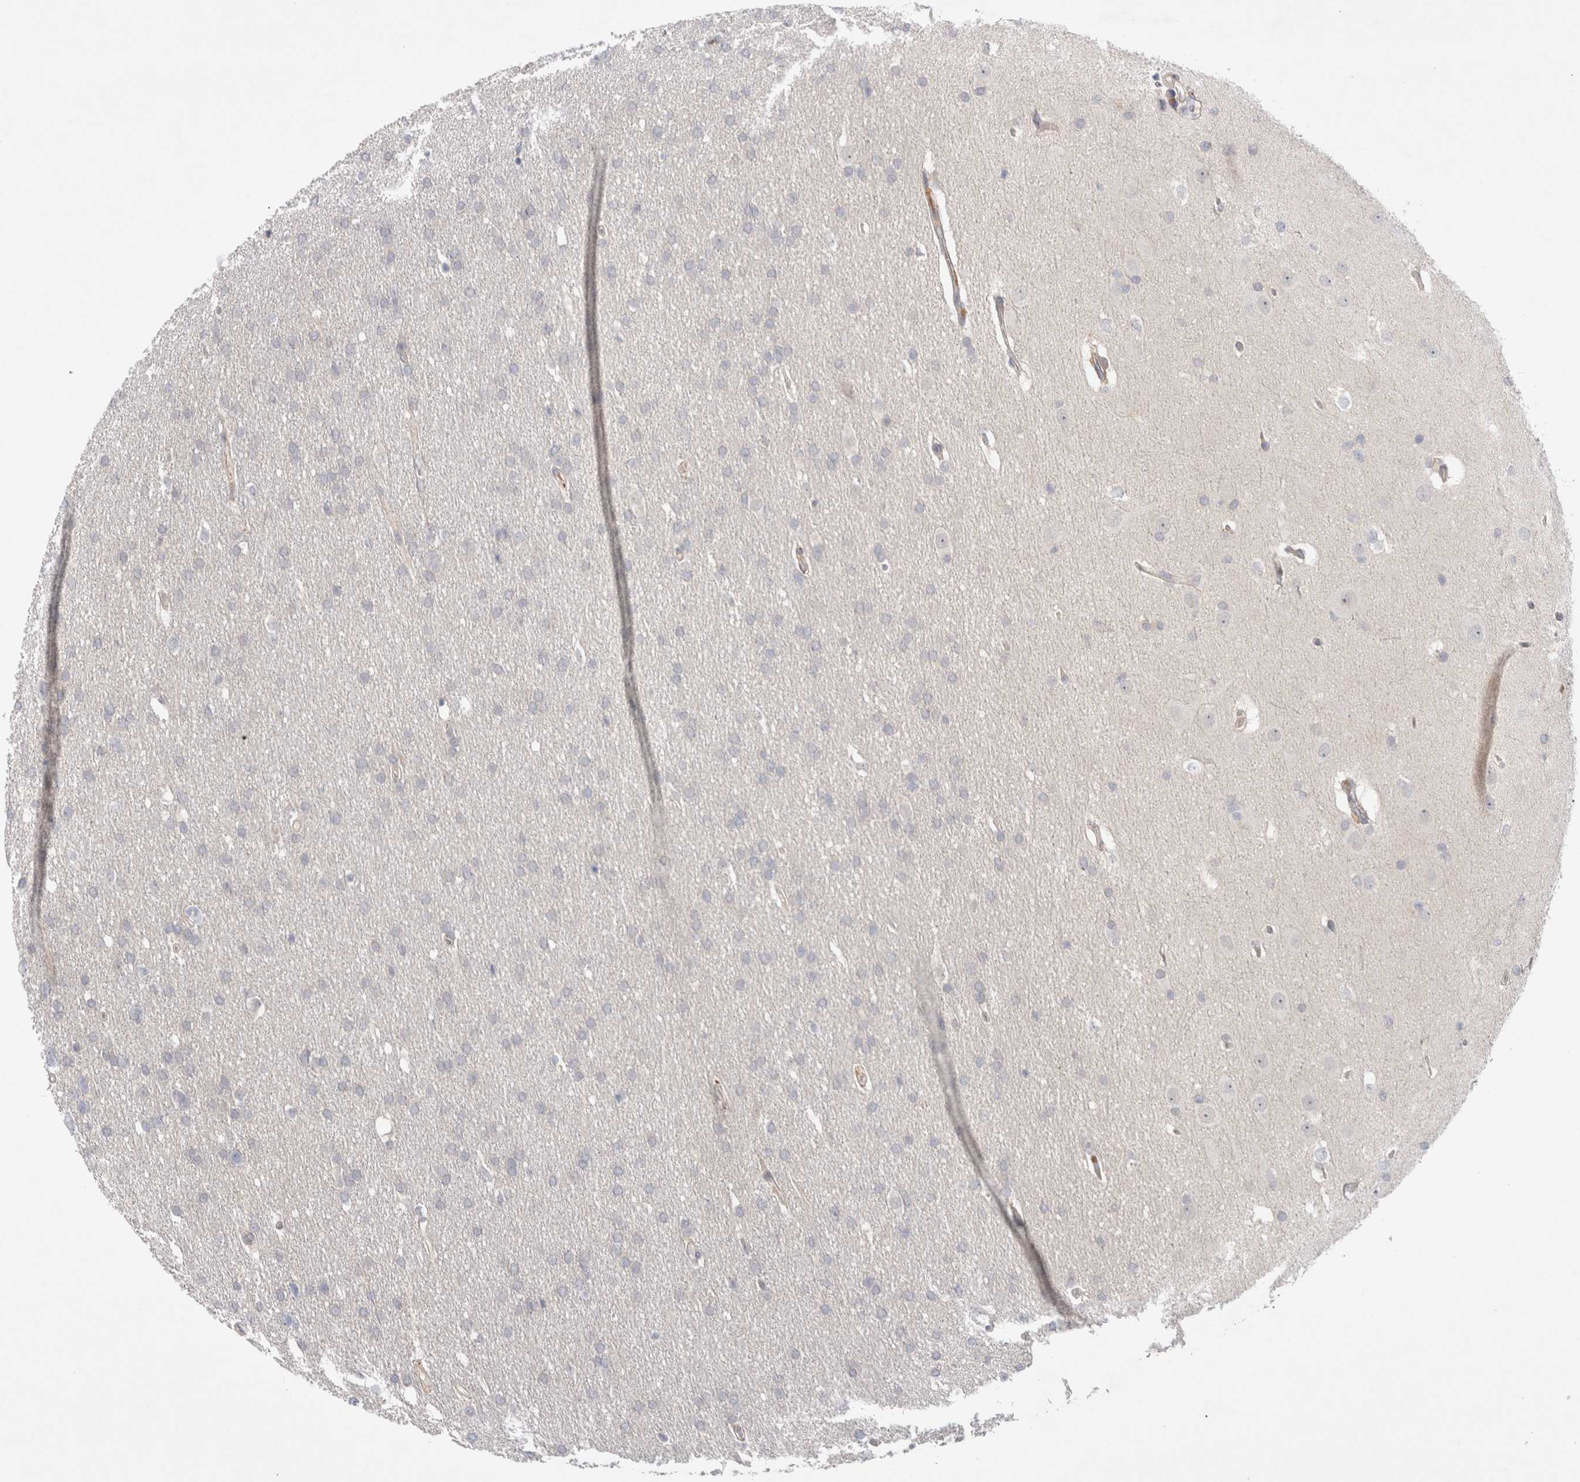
{"staining": {"intensity": "negative", "quantity": "none", "location": "none"}, "tissue": "glioma", "cell_type": "Tumor cells", "image_type": "cancer", "snomed": [{"axis": "morphology", "description": "Glioma, malignant, Low grade"}, {"axis": "topography", "description": "Brain"}], "caption": "This is an immunohistochemistry (IHC) image of human low-grade glioma (malignant). There is no positivity in tumor cells.", "gene": "GSDMB", "patient": {"sex": "female", "age": 37}}